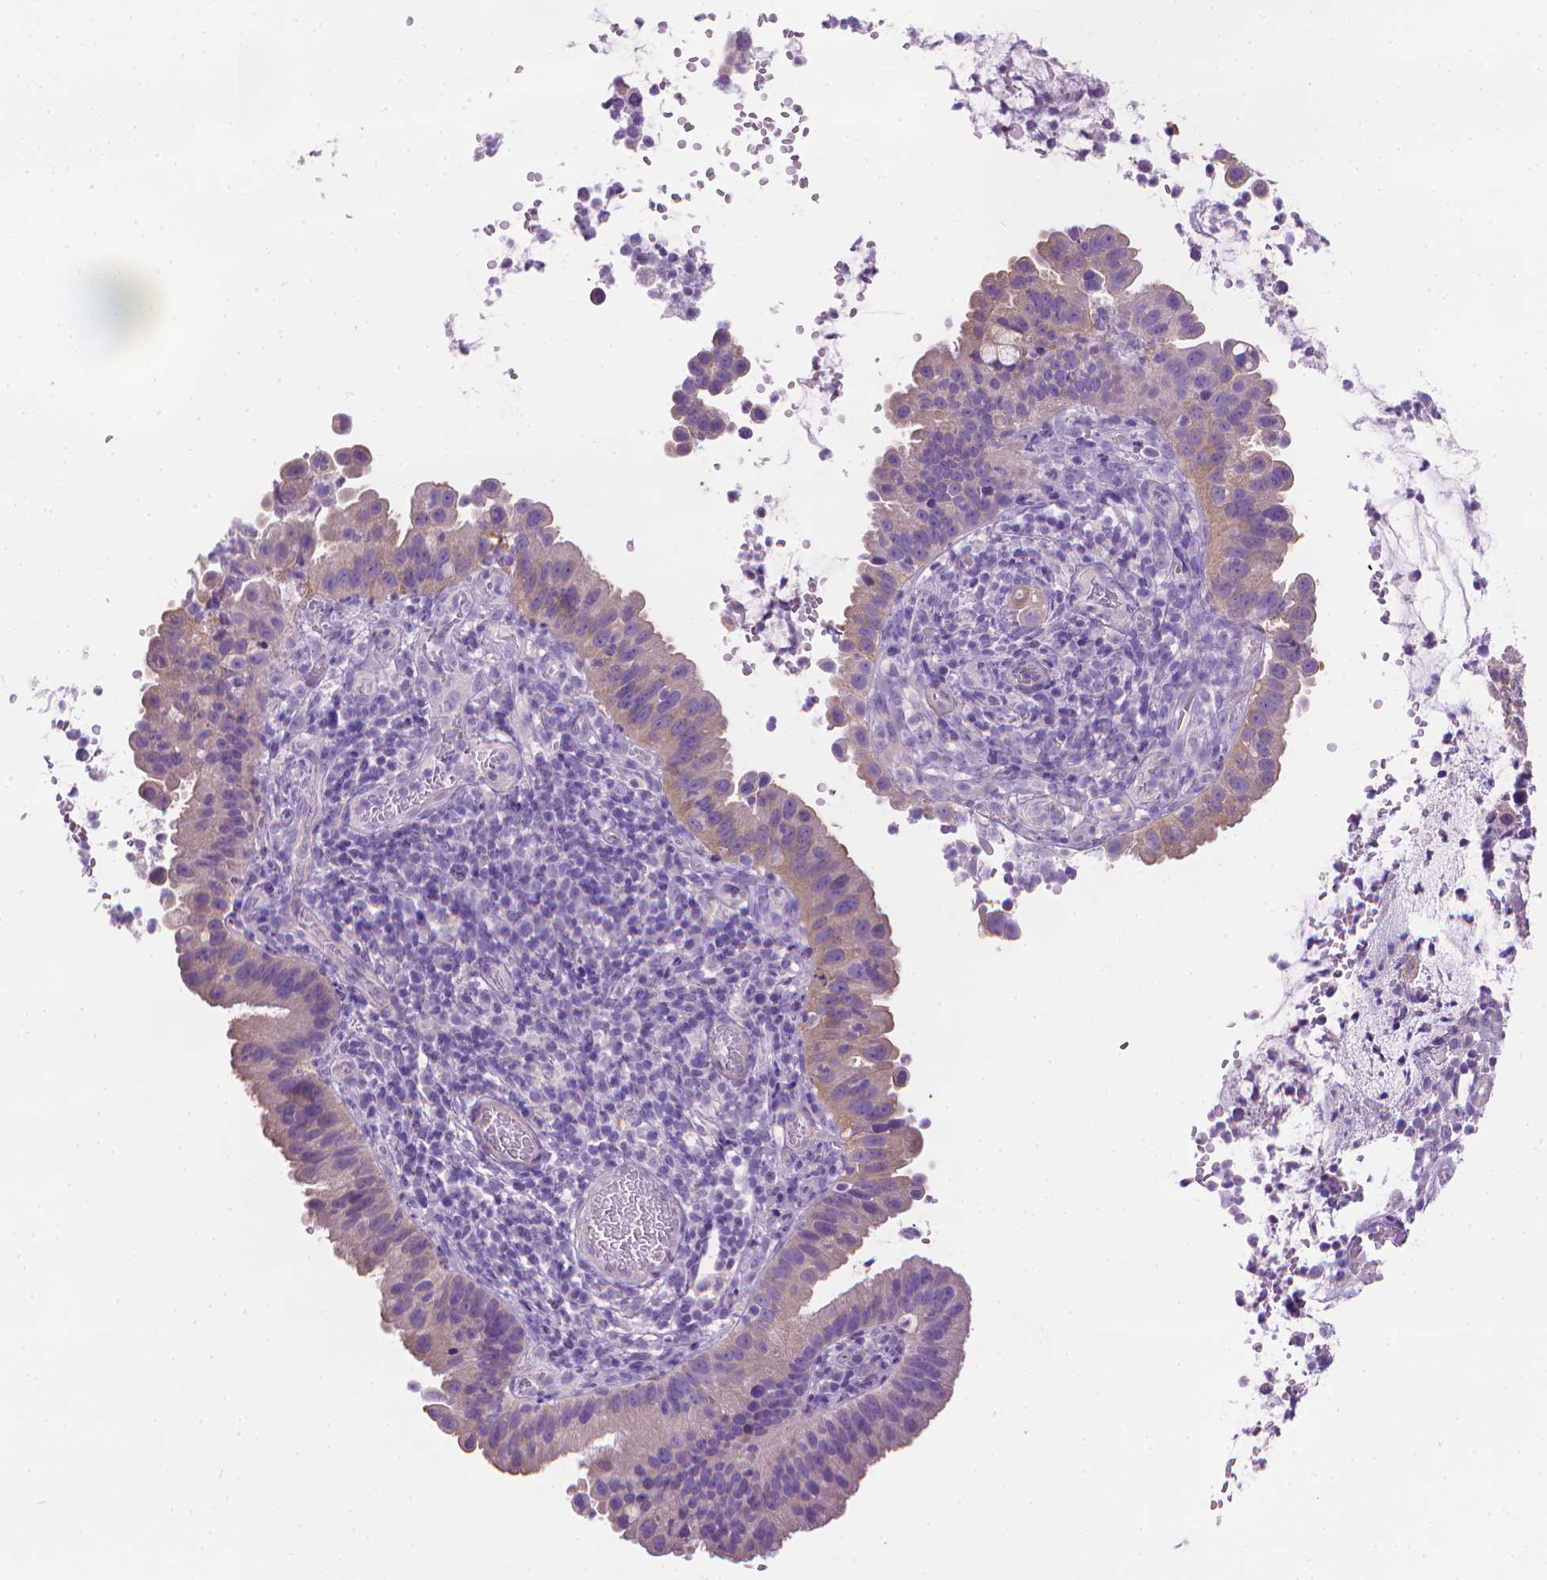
{"staining": {"intensity": "weak", "quantity": "<25%", "location": "cytoplasmic/membranous"}, "tissue": "cervical cancer", "cell_type": "Tumor cells", "image_type": "cancer", "snomed": [{"axis": "morphology", "description": "Adenocarcinoma, NOS"}, {"axis": "topography", "description": "Cervix"}], "caption": "This is an immunohistochemistry image of cervical cancer (adenocarcinoma). There is no staining in tumor cells.", "gene": "FASN", "patient": {"sex": "female", "age": 34}}